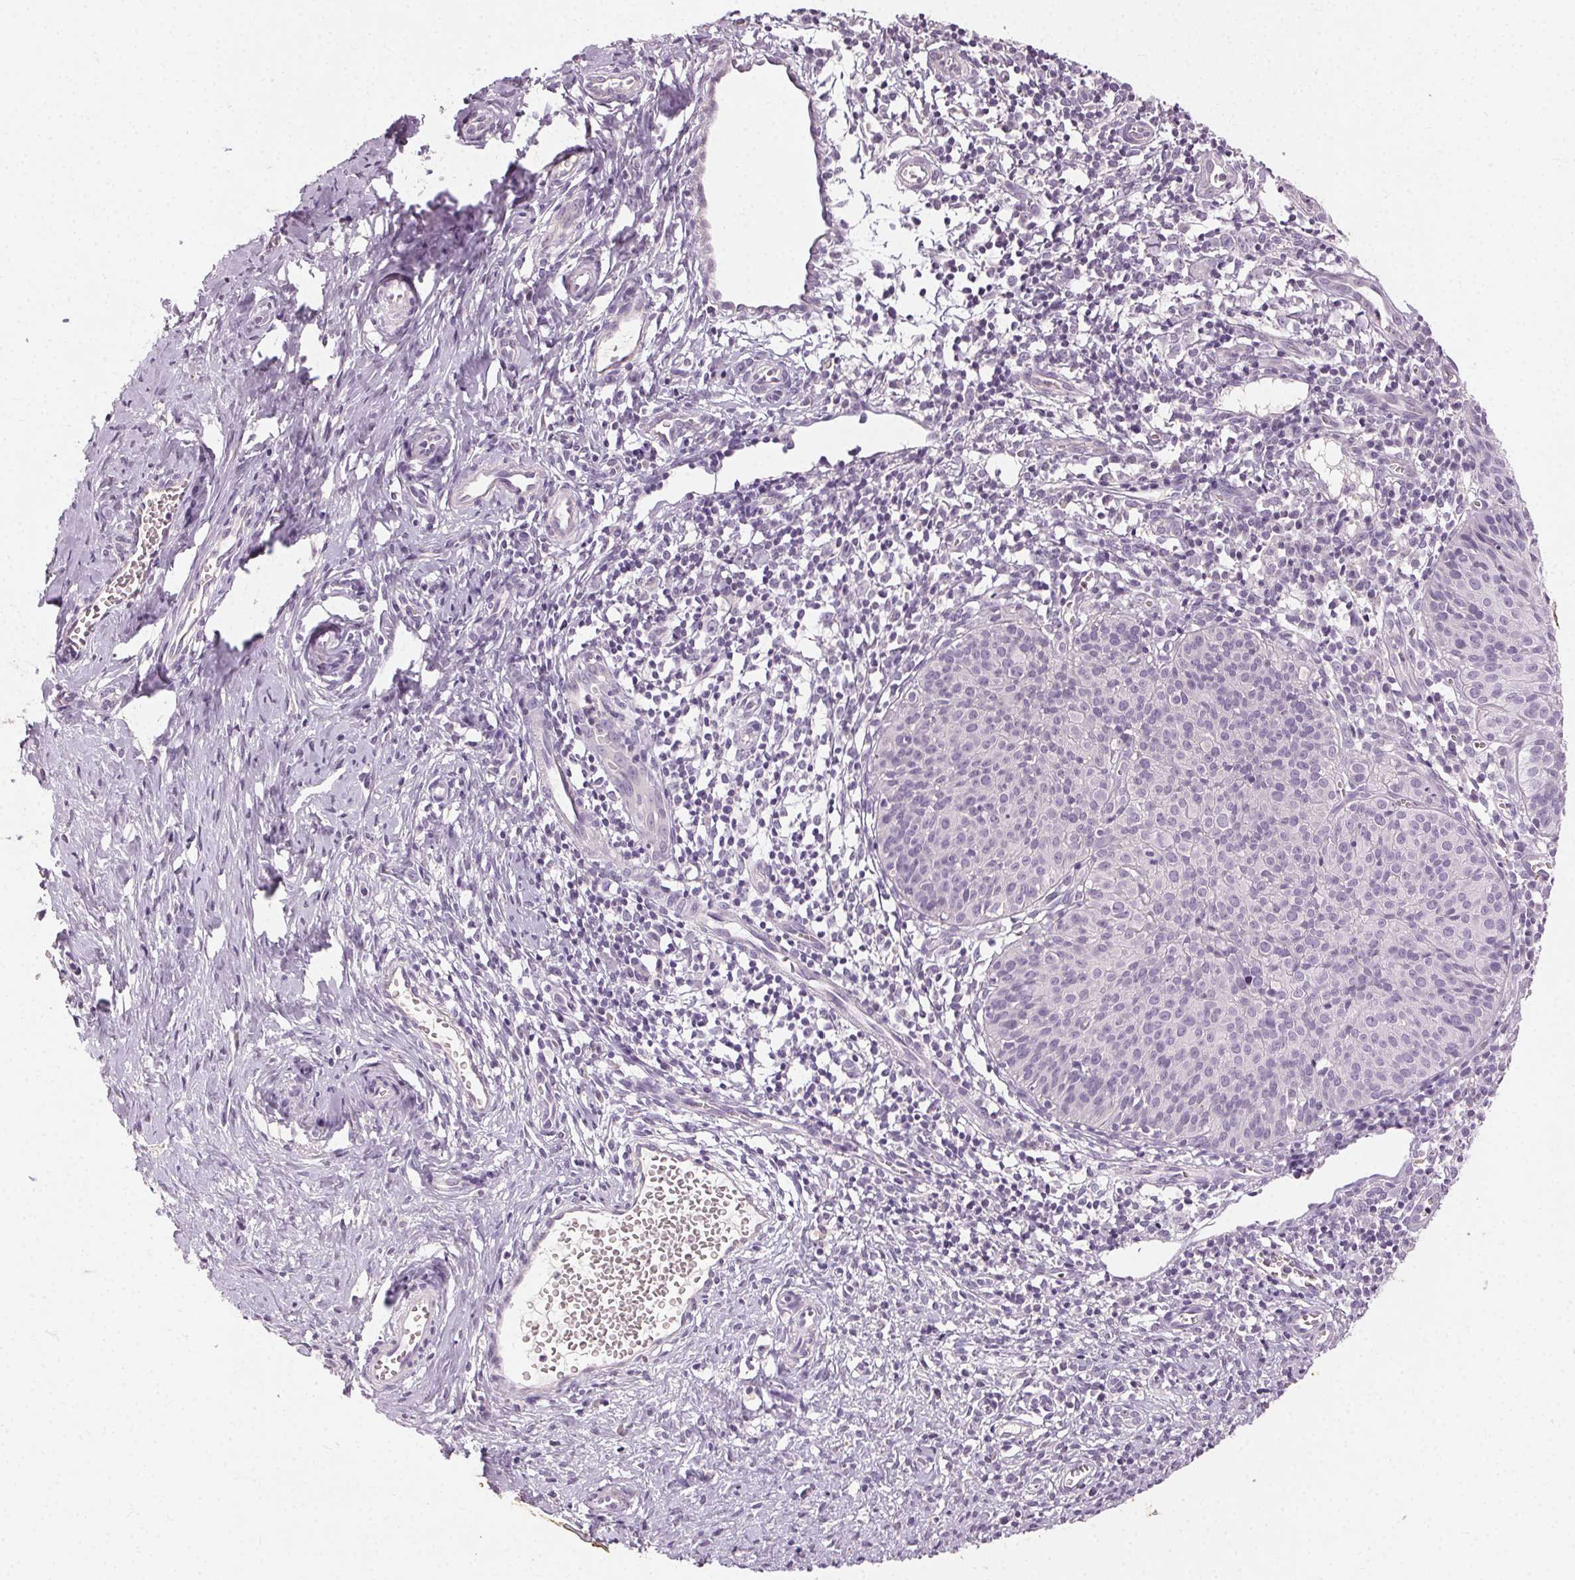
{"staining": {"intensity": "negative", "quantity": "none", "location": "none"}, "tissue": "cervical cancer", "cell_type": "Tumor cells", "image_type": "cancer", "snomed": [{"axis": "morphology", "description": "Squamous cell carcinoma, NOS"}, {"axis": "topography", "description": "Cervix"}], "caption": "Protein analysis of cervical cancer (squamous cell carcinoma) reveals no significant expression in tumor cells.", "gene": "CLTRN", "patient": {"sex": "female", "age": 52}}